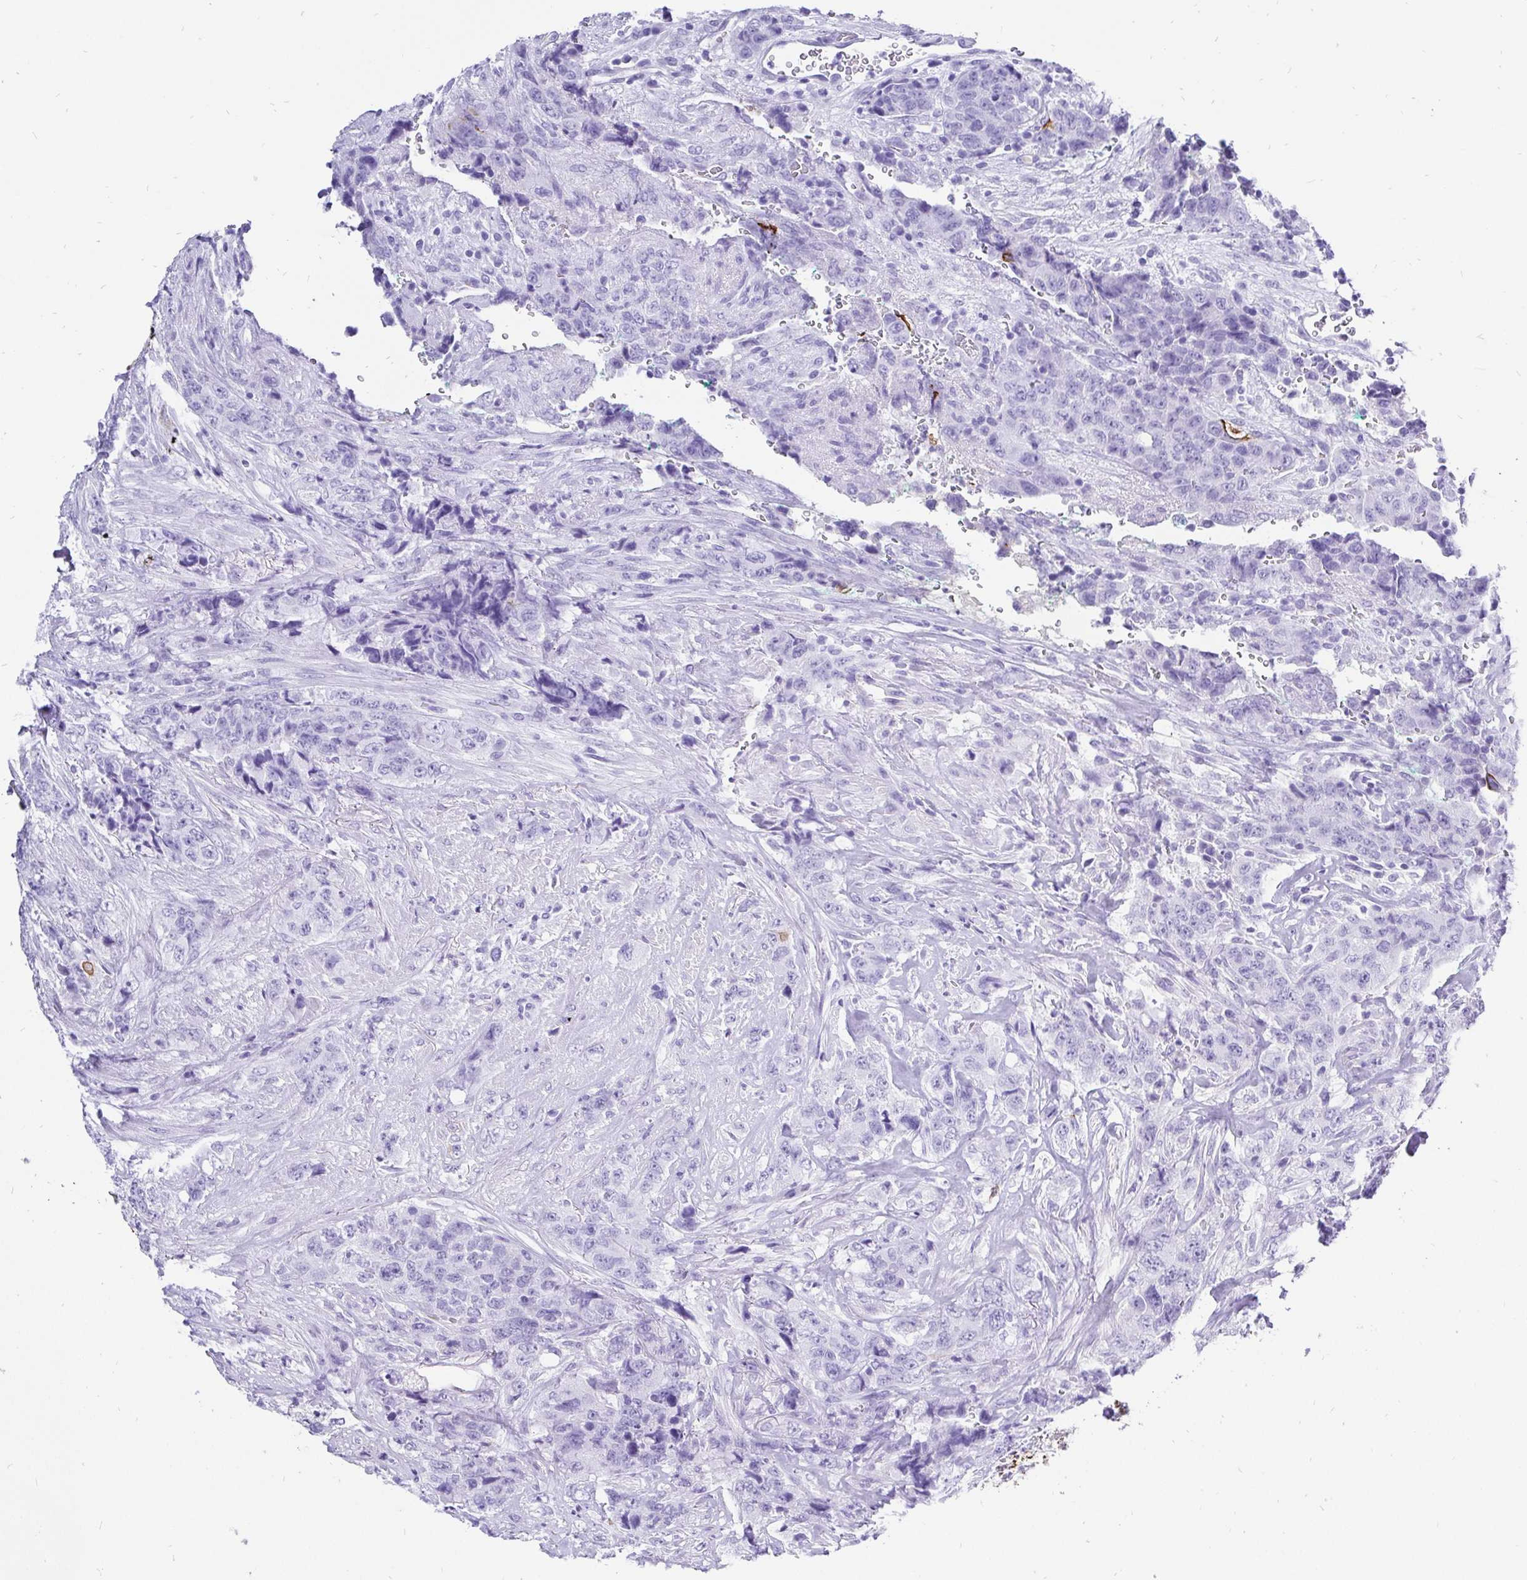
{"staining": {"intensity": "negative", "quantity": "none", "location": "none"}, "tissue": "urothelial cancer", "cell_type": "Tumor cells", "image_type": "cancer", "snomed": [{"axis": "morphology", "description": "Urothelial carcinoma, High grade"}, {"axis": "topography", "description": "Urinary bladder"}], "caption": "Immunohistochemical staining of human high-grade urothelial carcinoma reveals no significant positivity in tumor cells. Nuclei are stained in blue.", "gene": "KRT13", "patient": {"sex": "female", "age": 78}}